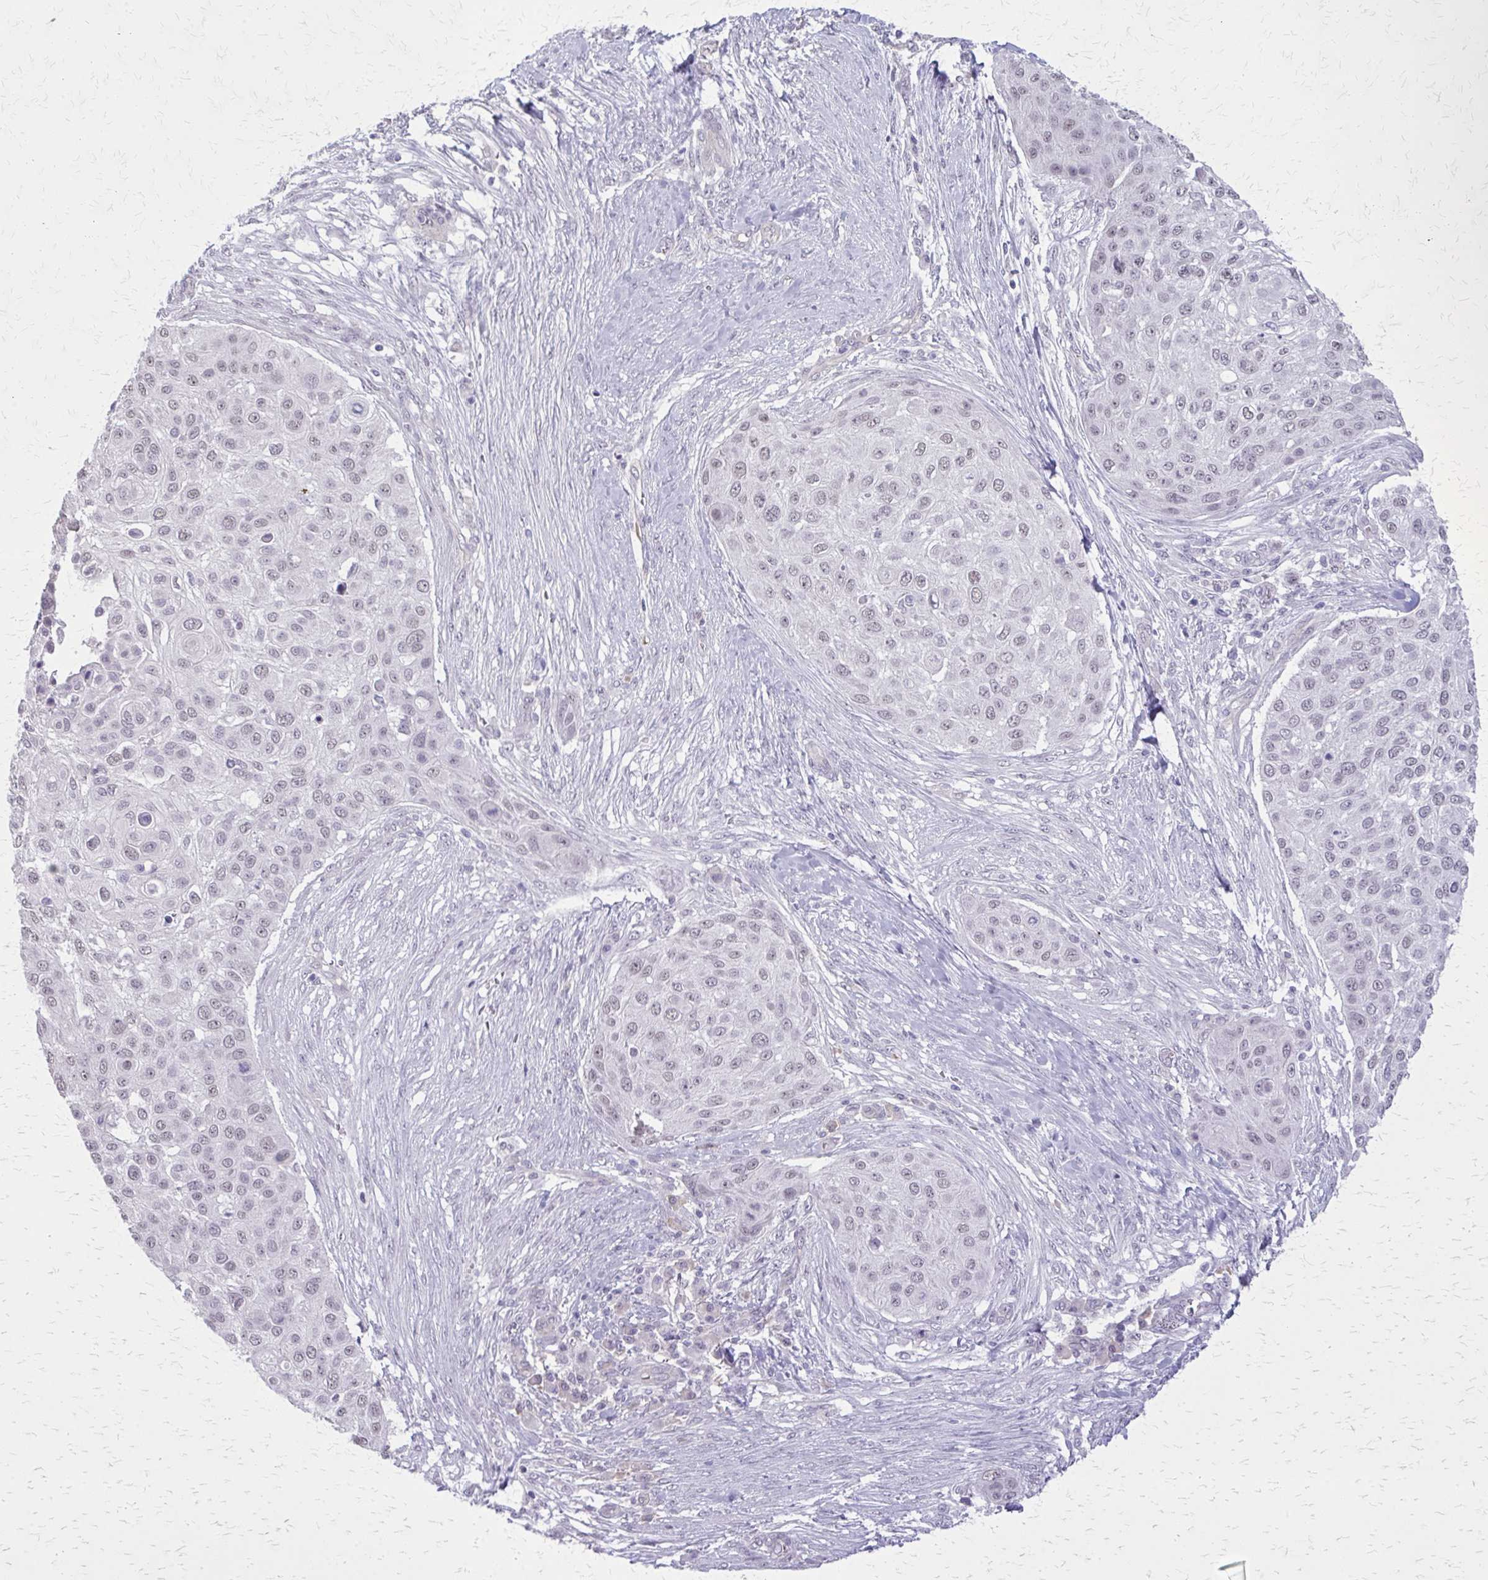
{"staining": {"intensity": "negative", "quantity": "none", "location": "none"}, "tissue": "skin cancer", "cell_type": "Tumor cells", "image_type": "cancer", "snomed": [{"axis": "morphology", "description": "Squamous cell carcinoma, NOS"}, {"axis": "topography", "description": "Skin"}], "caption": "Tumor cells are negative for brown protein staining in squamous cell carcinoma (skin). (Immunohistochemistry (ihc), brightfield microscopy, high magnification).", "gene": "PLCB1", "patient": {"sex": "female", "age": 87}}